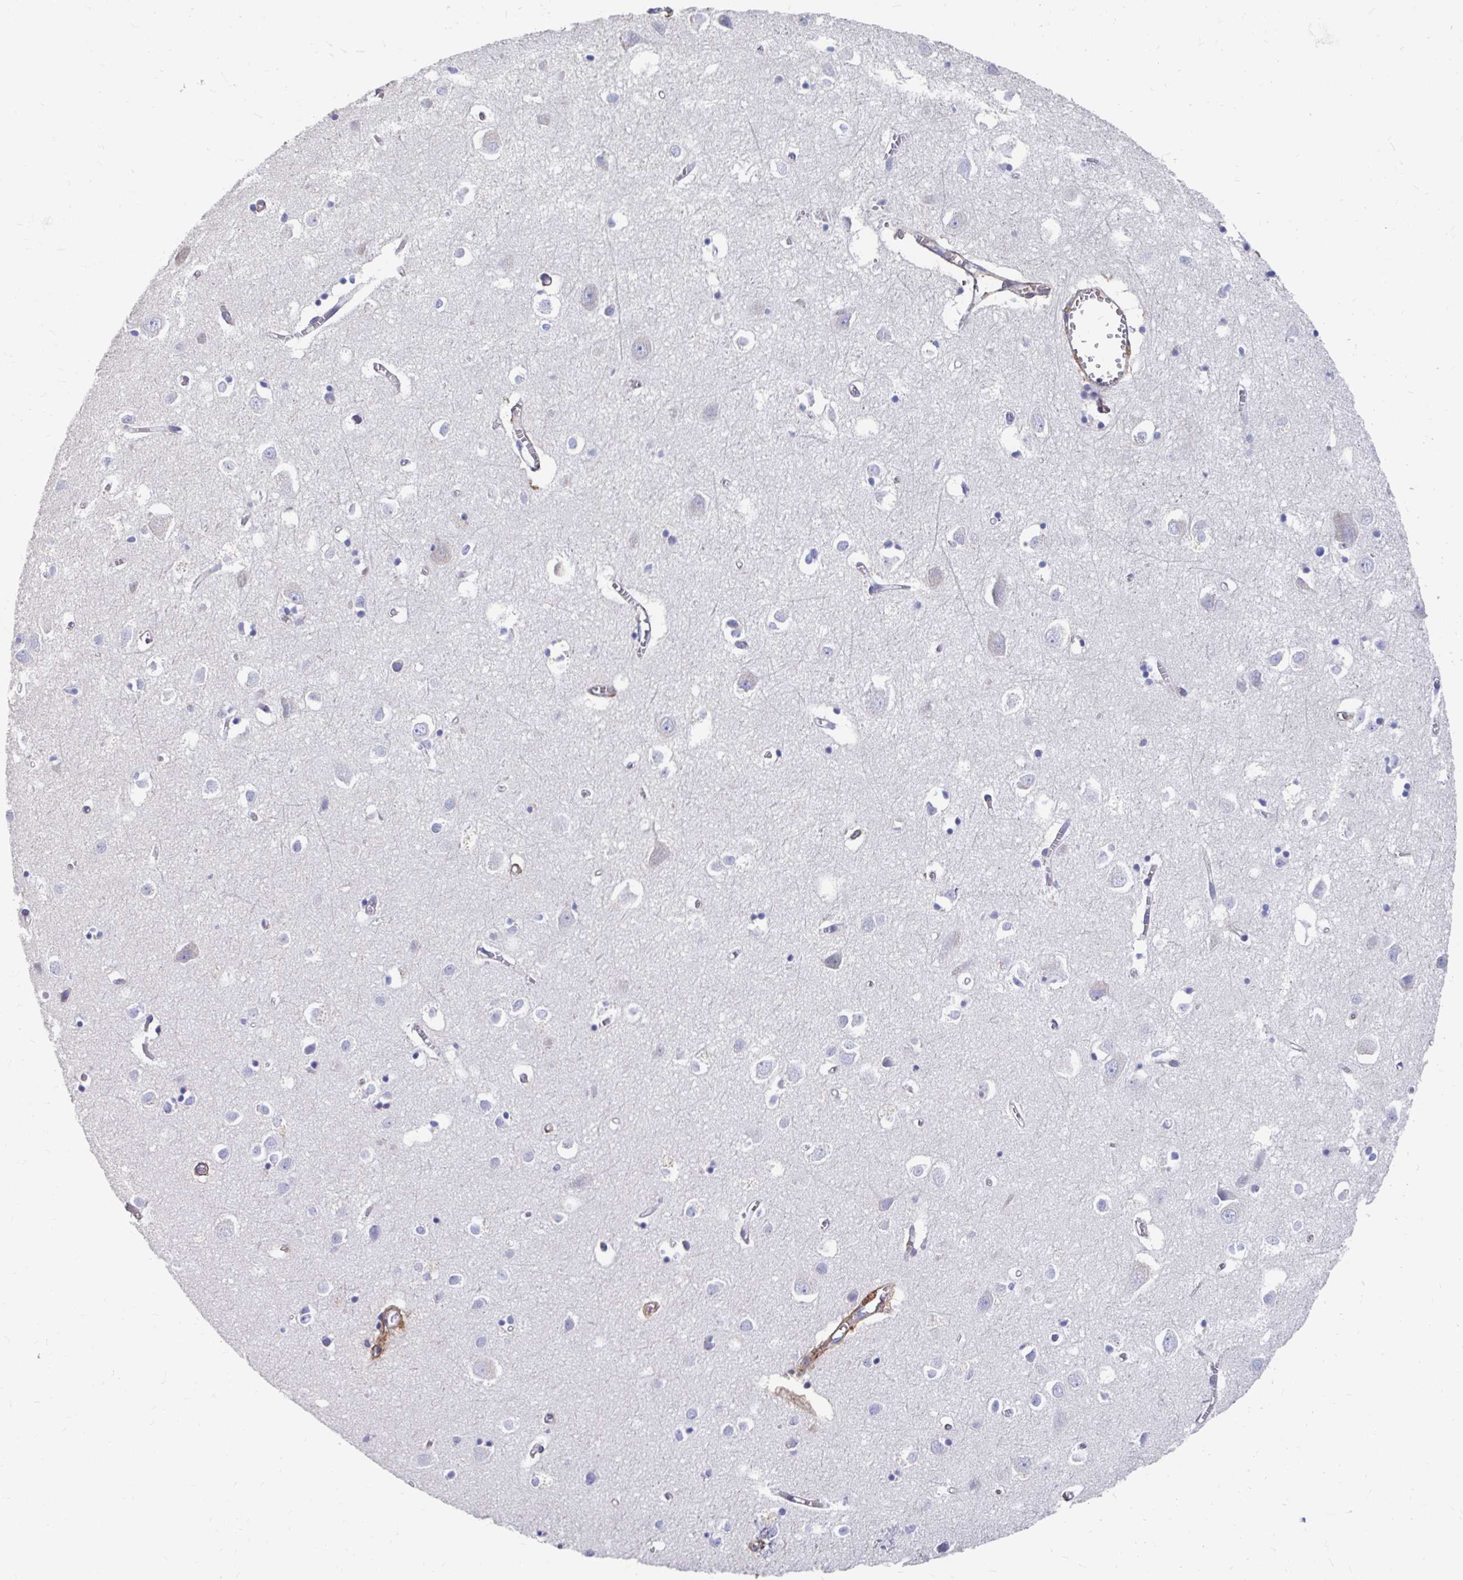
{"staining": {"intensity": "negative", "quantity": "none", "location": "none"}, "tissue": "cerebral cortex", "cell_type": "Endothelial cells", "image_type": "normal", "snomed": [{"axis": "morphology", "description": "Normal tissue, NOS"}, {"axis": "topography", "description": "Cerebral cortex"}], "caption": "IHC of unremarkable cerebral cortex displays no expression in endothelial cells. Brightfield microscopy of IHC stained with DAB (3,3'-diaminobenzidine) (brown) and hematoxylin (blue), captured at high magnification.", "gene": "LAMC3", "patient": {"sex": "male", "age": 70}}